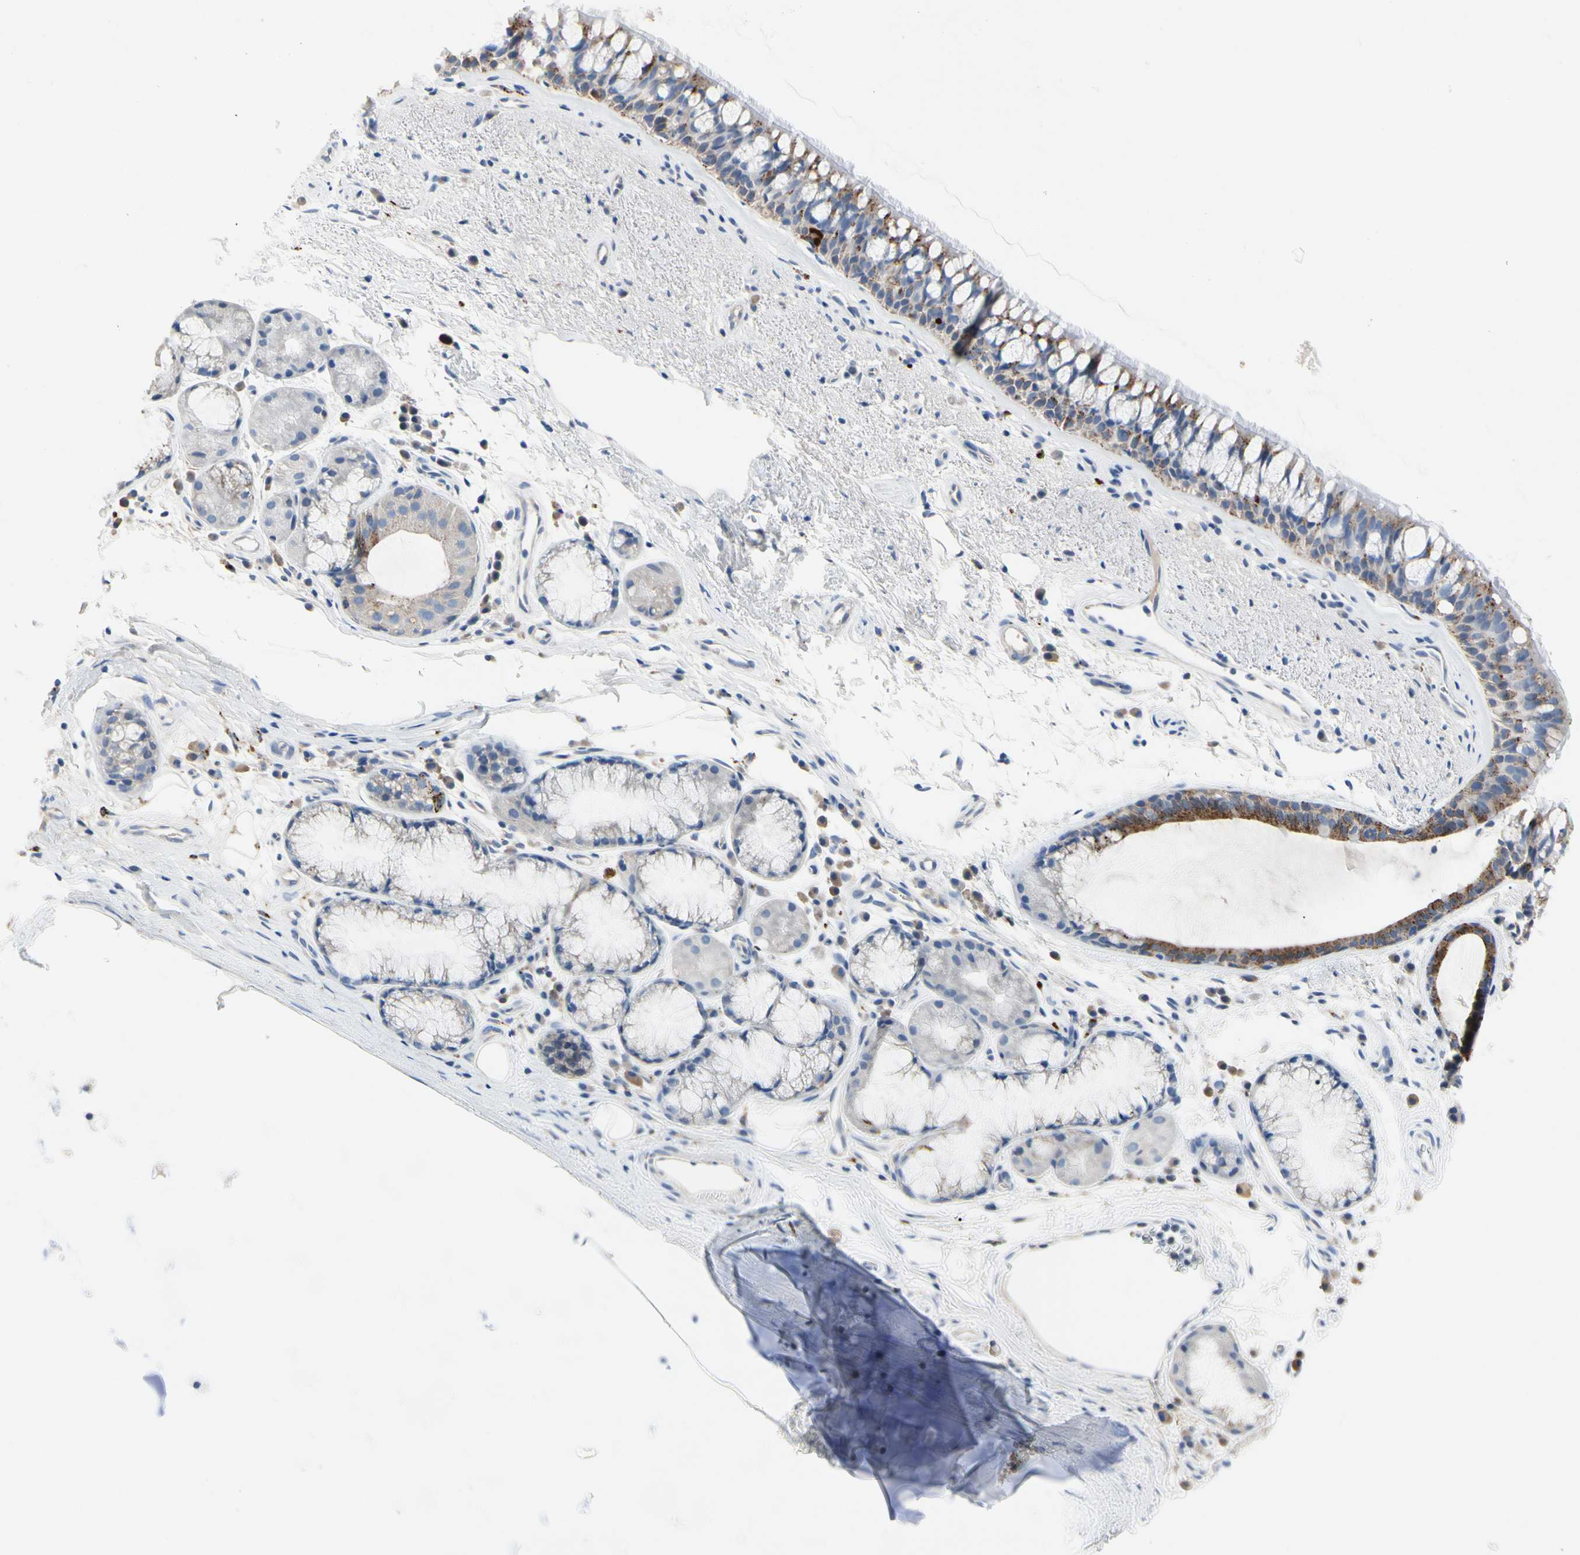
{"staining": {"intensity": "moderate", "quantity": ">75%", "location": "cytoplasmic/membranous"}, "tissue": "bronchus", "cell_type": "Respiratory epithelial cells", "image_type": "normal", "snomed": [{"axis": "morphology", "description": "Normal tissue, NOS"}, {"axis": "topography", "description": "Bronchus"}], "caption": "Bronchus stained for a protein reveals moderate cytoplasmic/membranous positivity in respiratory epithelial cells. Using DAB (3,3'-diaminobenzidine) (brown) and hematoxylin (blue) stains, captured at high magnification using brightfield microscopy.", "gene": "RETSAT", "patient": {"sex": "female", "age": 54}}